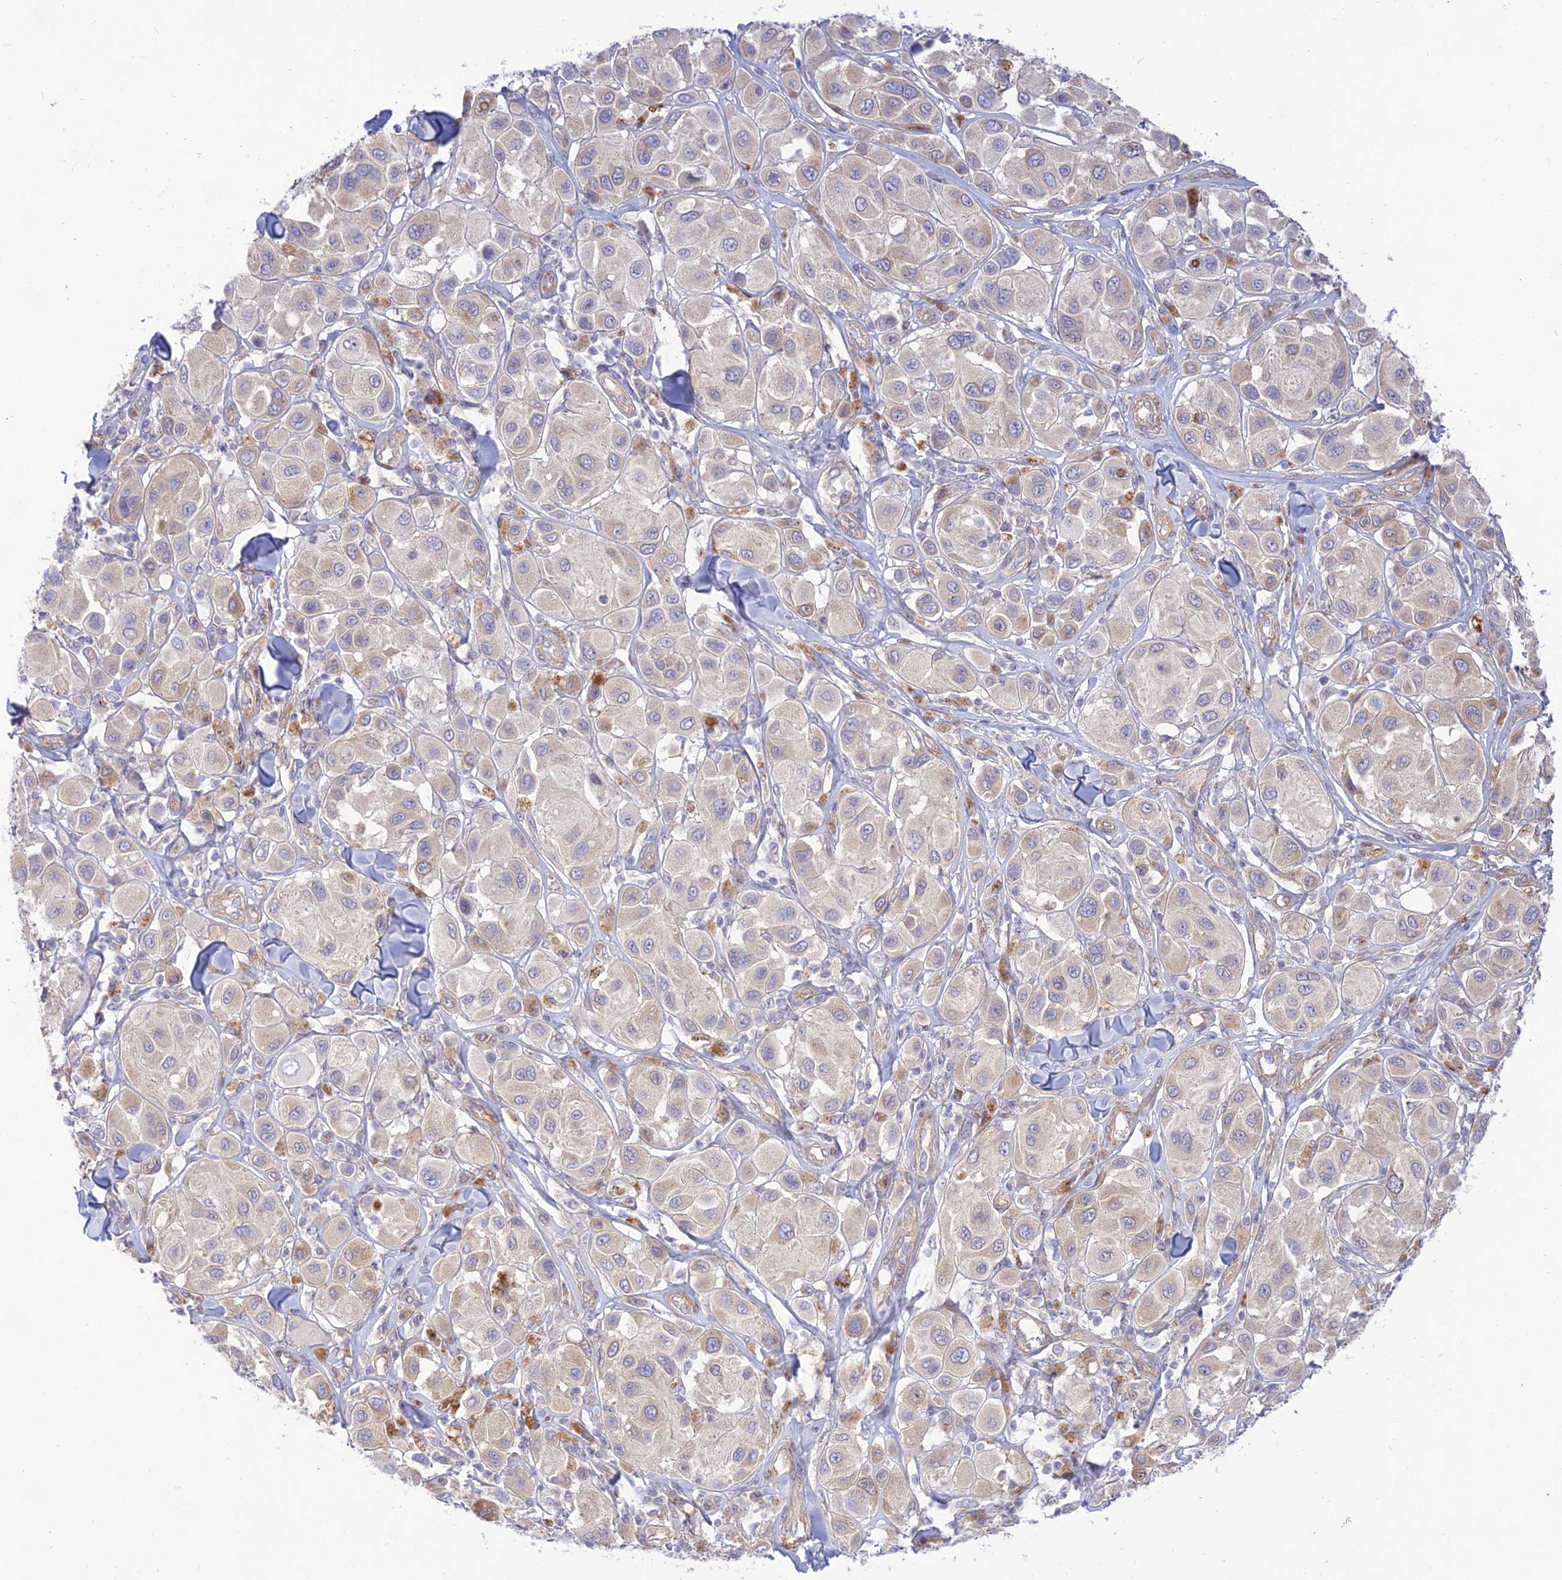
{"staining": {"intensity": "weak", "quantity": "<25%", "location": "cytoplasmic/membranous"}, "tissue": "melanoma", "cell_type": "Tumor cells", "image_type": "cancer", "snomed": [{"axis": "morphology", "description": "Malignant melanoma, Metastatic site"}, {"axis": "topography", "description": "Skin"}], "caption": "Histopathology image shows no protein staining in tumor cells of malignant melanoma (metastatic site) tissue. (DAB (3,3'-diaminobenzidine) IHC, high magnification).", "gene": "KCNAB1", "patient": {"sex": "male", "age": 41}}